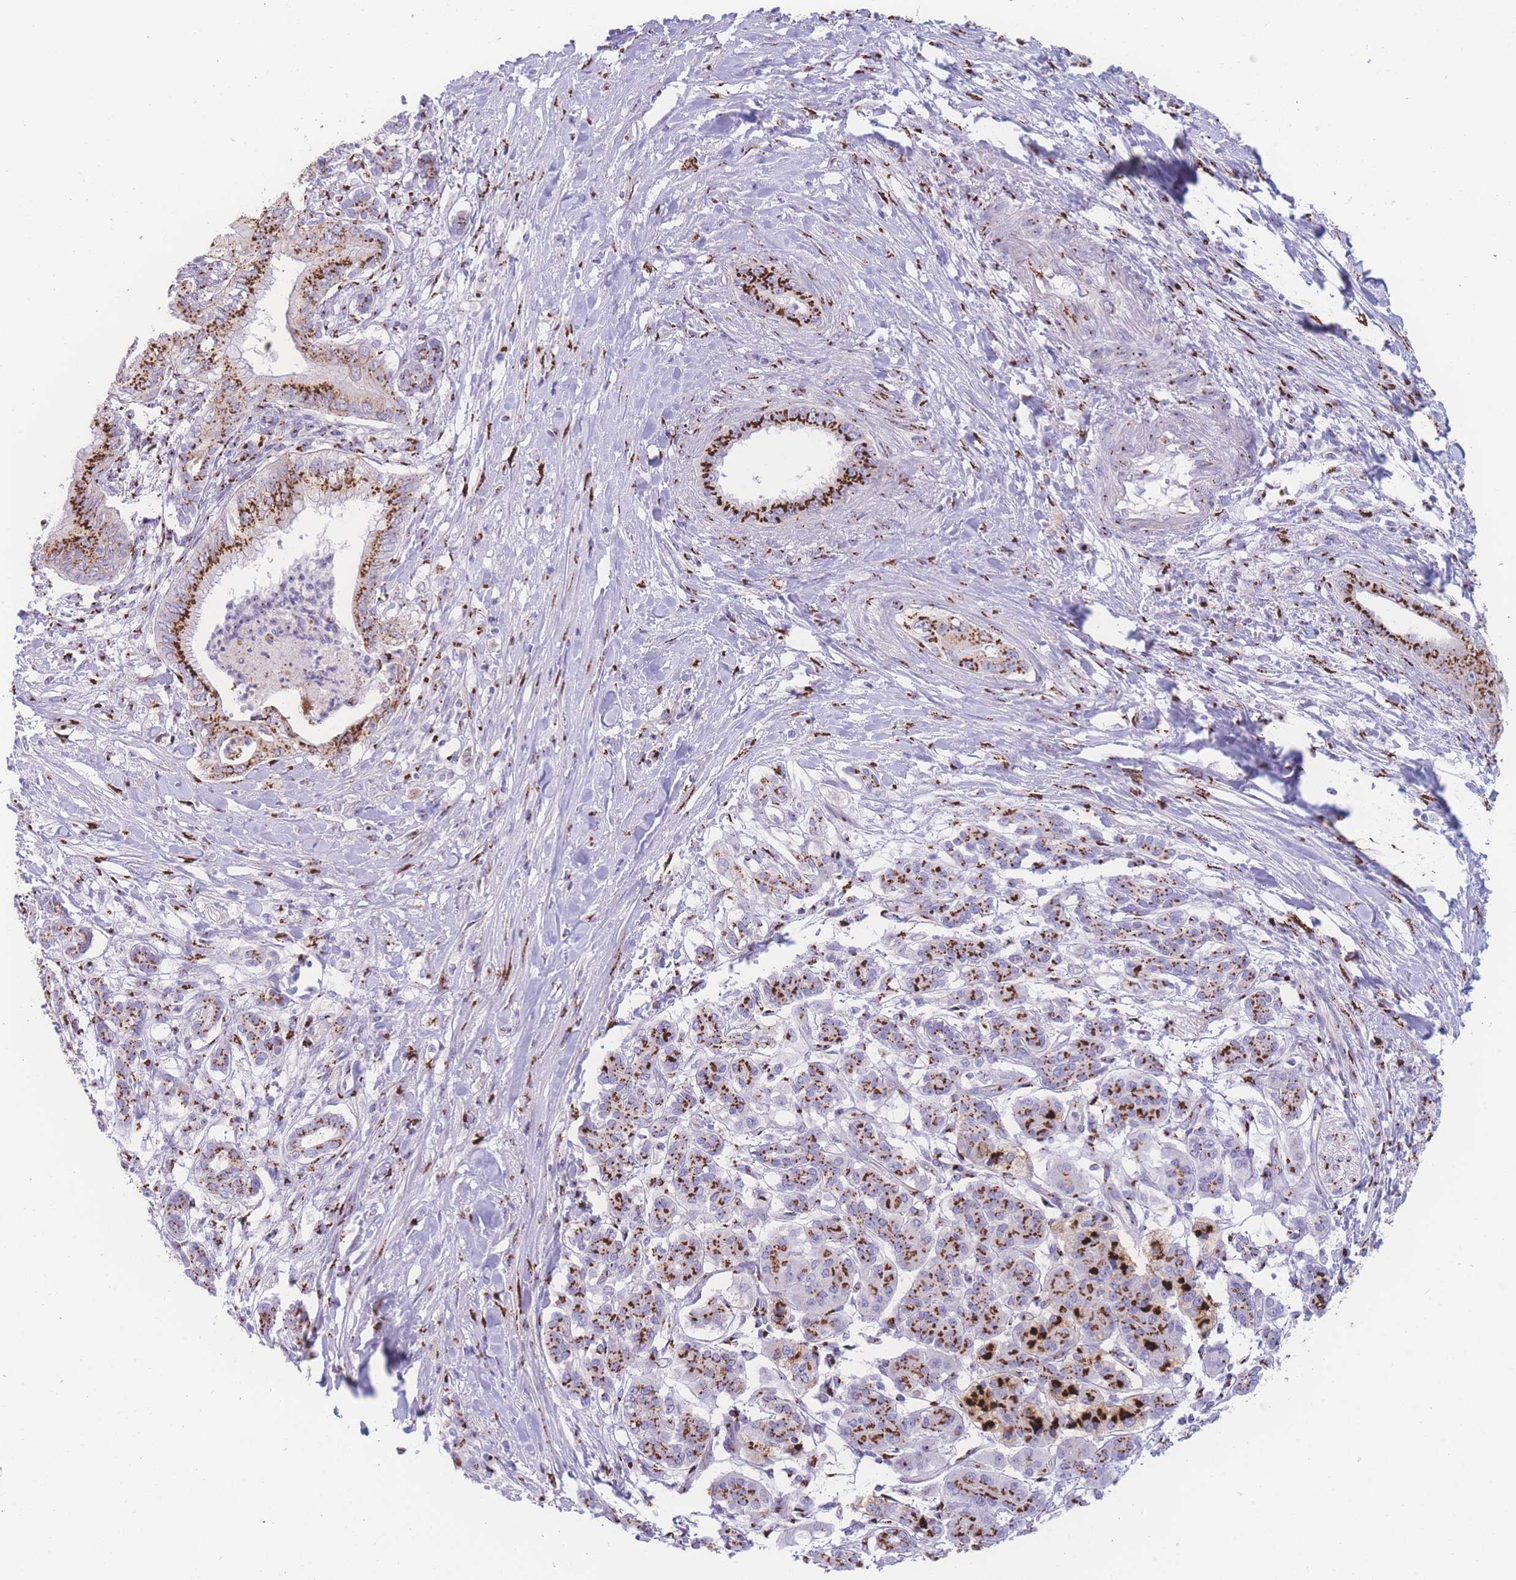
{"staining": {"intensity": "strong", "quantity": ">75%", "location": "cytoplasmic/membranous"}, "tissue": "pancreatic cancer", "cell_type": "Tumor cells", "image_type": "cancer", "snomed": [{"axis": "morphology", "description": "Adenocarcinoma, NOS"}, {"axis": "topography", "description": "Pancreas"}], "caption": "Pancreatic adenocarcinoma was stained to show a protein in brown. There is high levels of strong cytoplasmic/membranous positivity in approximately >75% of tumor cells. Using DAB (3,3'-diaminobenzidine) (brown) and hematoxylin (blue) stains, captured at high magnification using brightfield microscopy.", "gene": "GOLM2", "patient": {"sex": "male", "age": 58}}